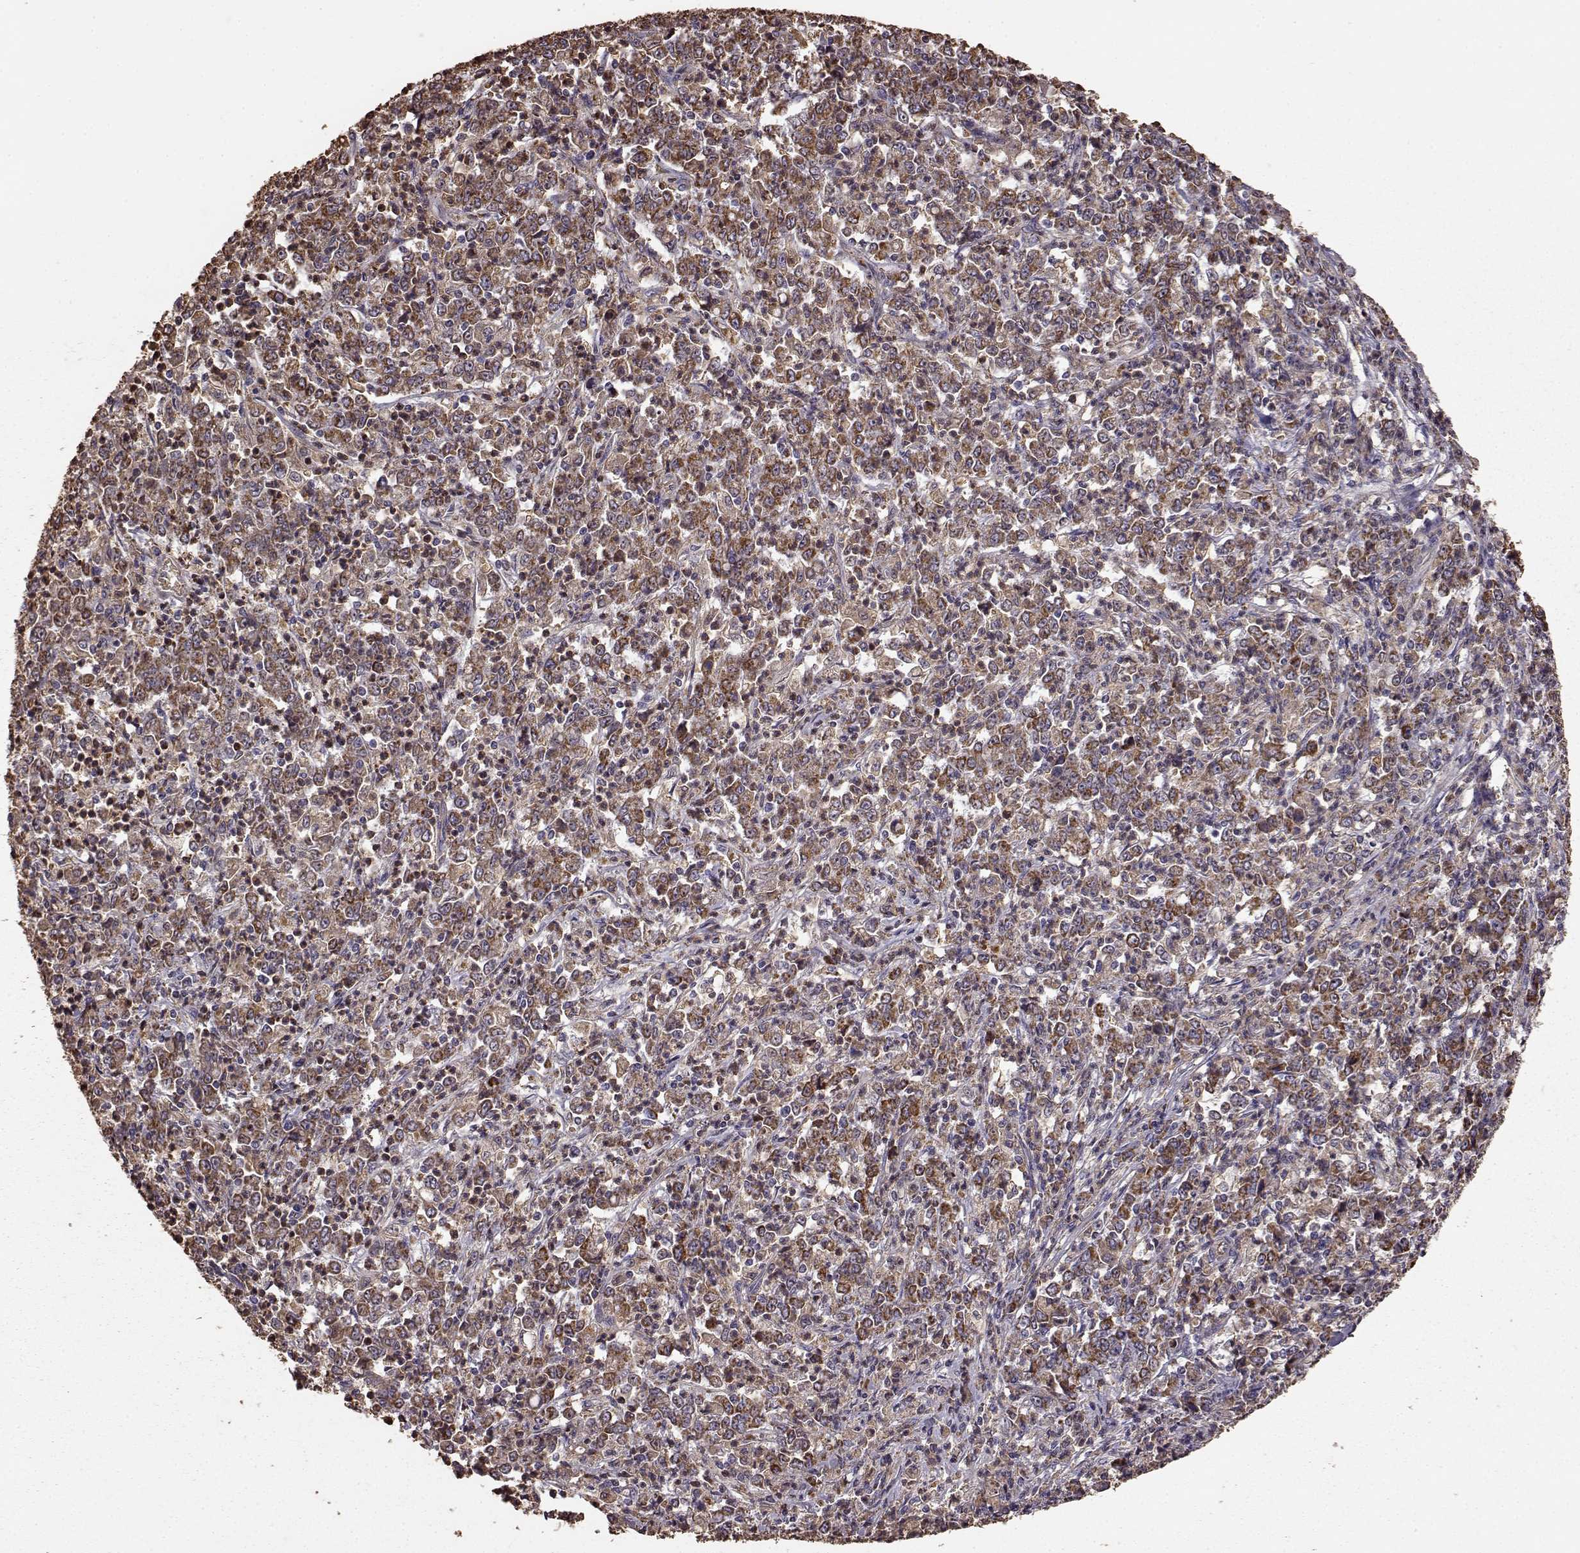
{"staining": {"intensity": "strong", "quantity": ">75%", "location": "cytoplasmic/membranous"}, "tissue": "stomach cancer", "cell_type": "Tumor cells", "image_type": "cancer", "snomed": [{"axis": "morphology", "description": "Adenocarcinoma, NOS"}, {"axis": "topography", "description": "Stomach, lower"}], "caption": "A brown stain shows strong cytoplasmic/membranous positivity of a protein in human stomach cancer tumor cells.", "gene": "PTGES2", "patient": {"sex": "female", "age": 71}}